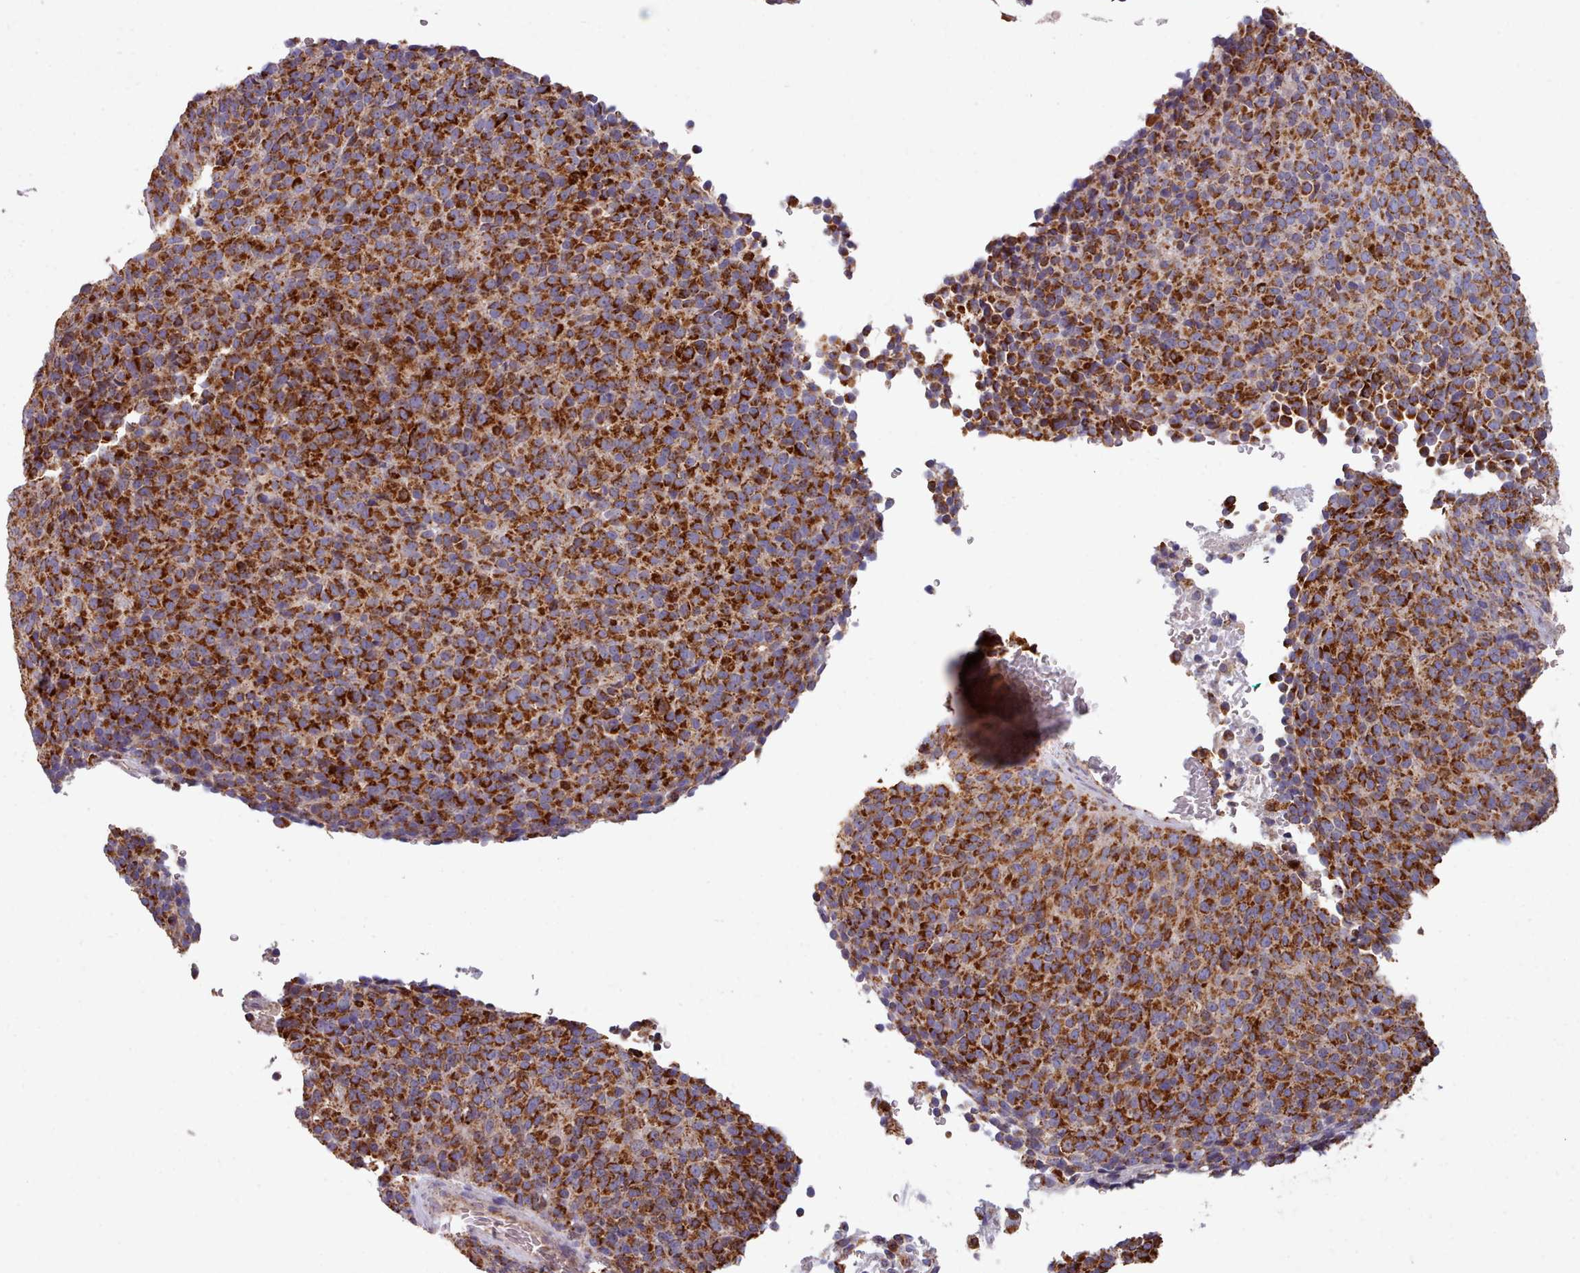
{"staining": {"intensity": "strong", "quantity": ">75%", "location": "cytoplasmic/membranous"}, "tissue": "melanoma", "cell_type": "Tumor cells", "image_type": "cancer", "snomed": [{"axis": "morphology", "description": "Malignant melanoma, Metastatic site"}, {"axis": "topography", "description": "Brain"}], "caption": "A high-resolution micrograph shows IHC staining of melanoma, which shows strong cytoplasmic/membranous positivity in about >75% of tumor cells. The protein is shown in brown color, while the nuclei are stained blue.", "gene": "HSDL2", "patient": {"sex": "female", "age": 56}}